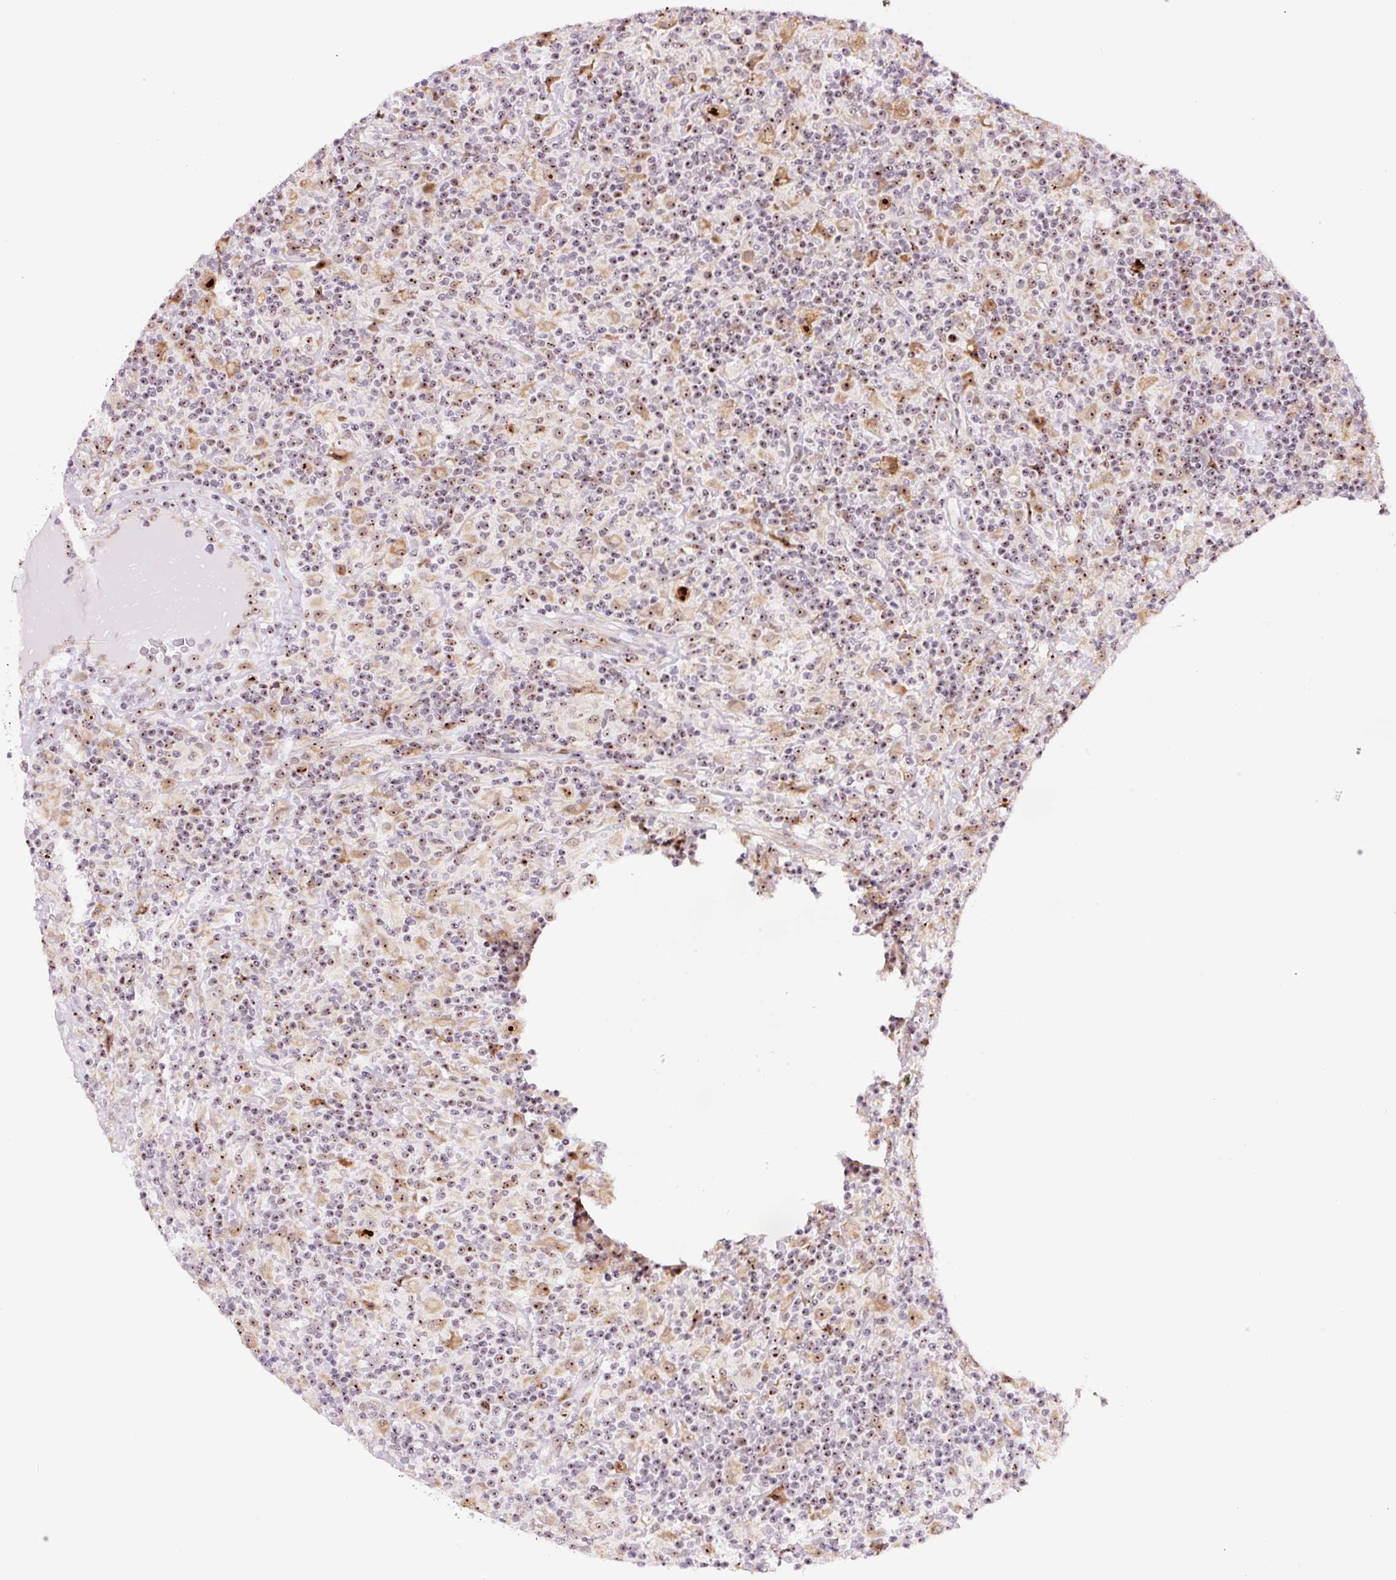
{"staining": {"intensity": "moderate", "quantity": ">75%", "location": "nuclear"}, "tissue": "lymphoma", "cell_type": "Tumor cells", "image_type": "cancer", "snomed": [{"axis": "morphology", "description": "Hodgkin's disease, NOS"}, {"axis": "topography", "description": "Lymph node"}], "caption": "Immunohistochemical staining of human Hodgkin's disease reveals medium levels of moderate nuclear staining in about >75% of tumor cells. The staining is performed using DAB brown chromogen to label protein expression. The nuclei are counter-stained blue using hematoxylin.", "gene": "GNL3", "patient": {"sex": "male", "age": 70}}